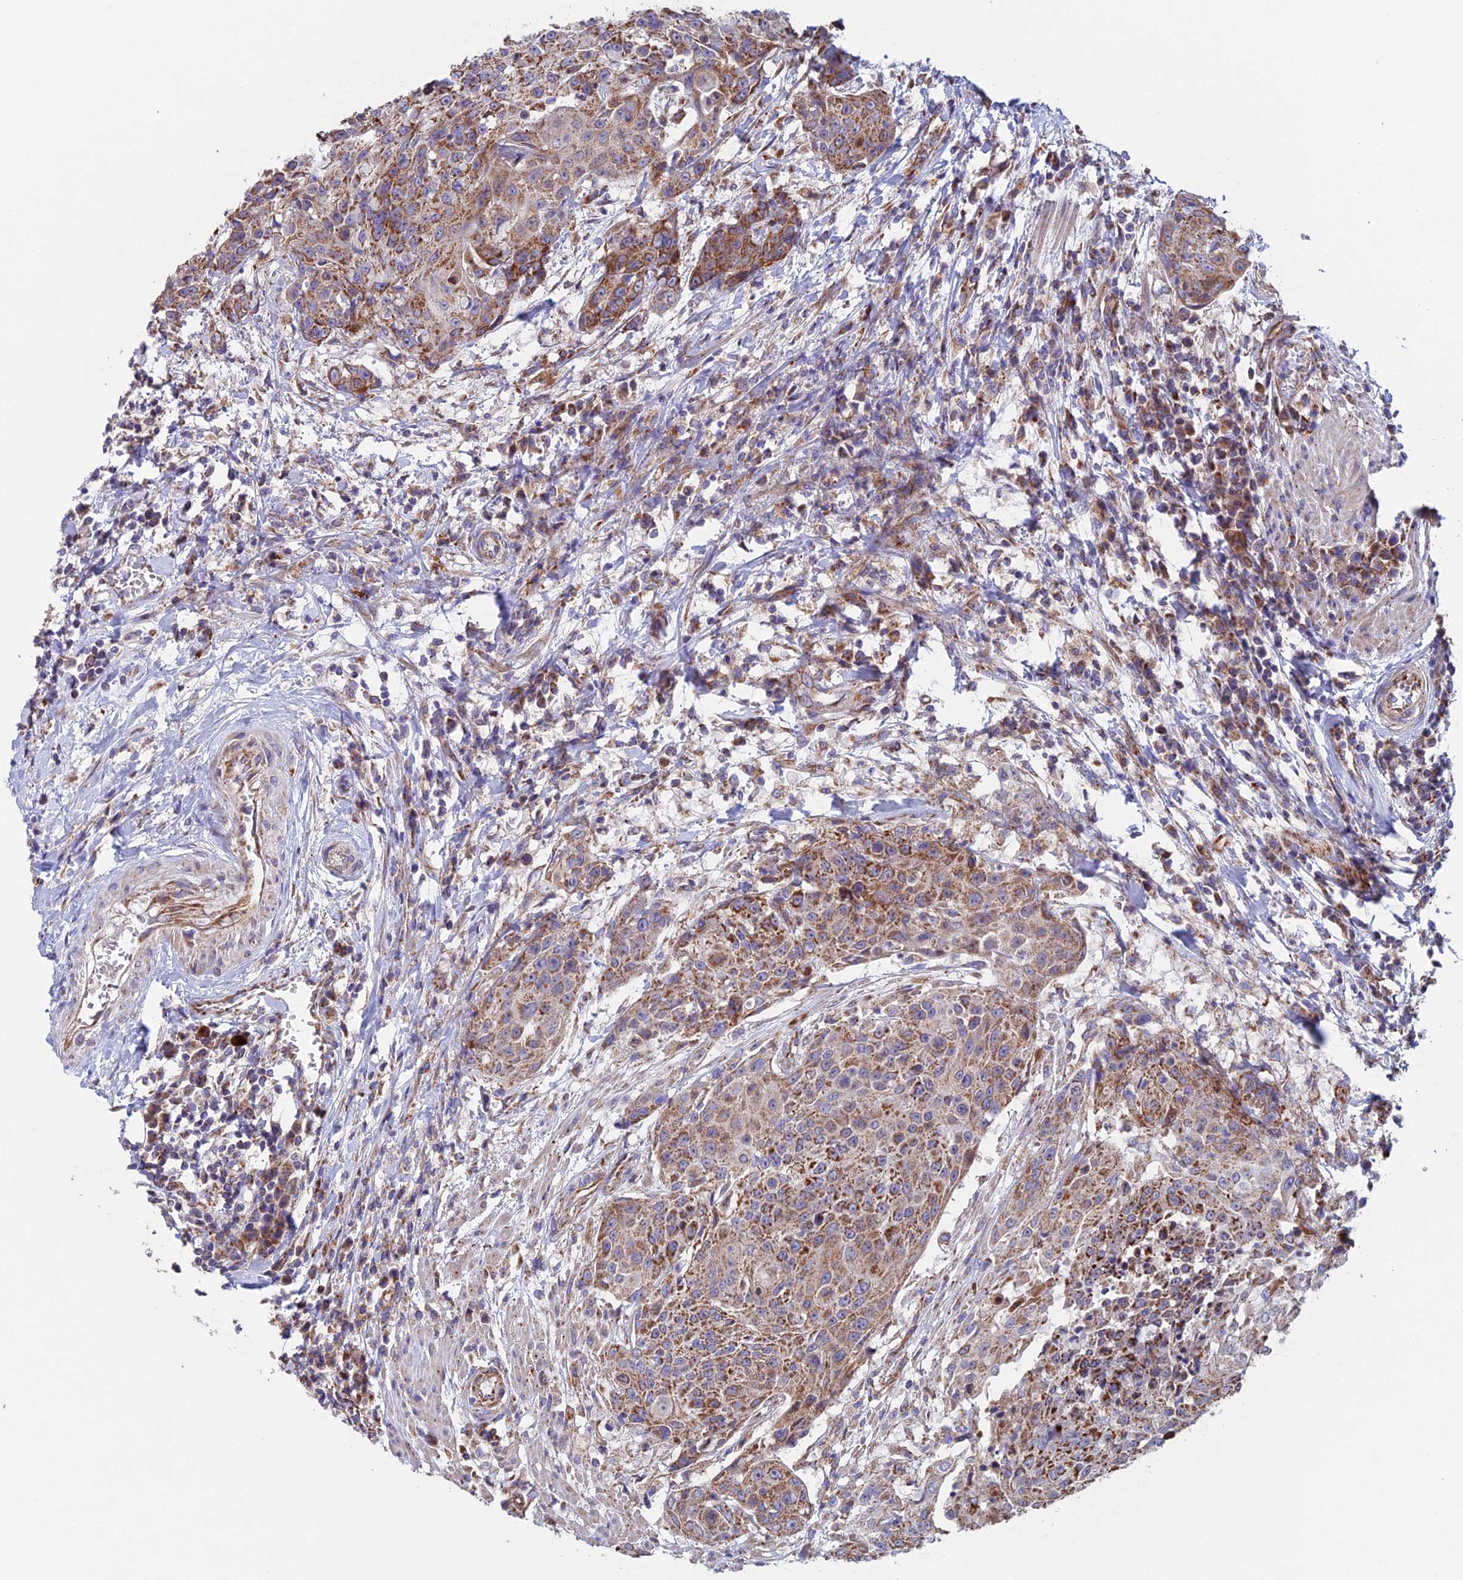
{"staining": {"intensity": "moderate", "quantity": ">75%", "location": "cytoplasmic/membranous"}, "tissue": "urothelial cancer", "cell_type": "Tumor cells", "image_type": "cancer", "snomed": [{"axis": "morphology", "description": "Urothelial carcinoma, High grade"}, {"axis": "topography", "description": "Urinary bladder"}], "caption": "Immunohistochemistry photomicrograph of neoplastic tissue: urothelial cancer stained using immunohistochemistry reveals medium levels of moderate protein expression localized specifically in the cytoplasmic/membranous of tumor cells, appearing as a cytoplasmic/membranous brown color.", "gene": "MRPL1", "patient": {"sex": "female", "age": 63}}